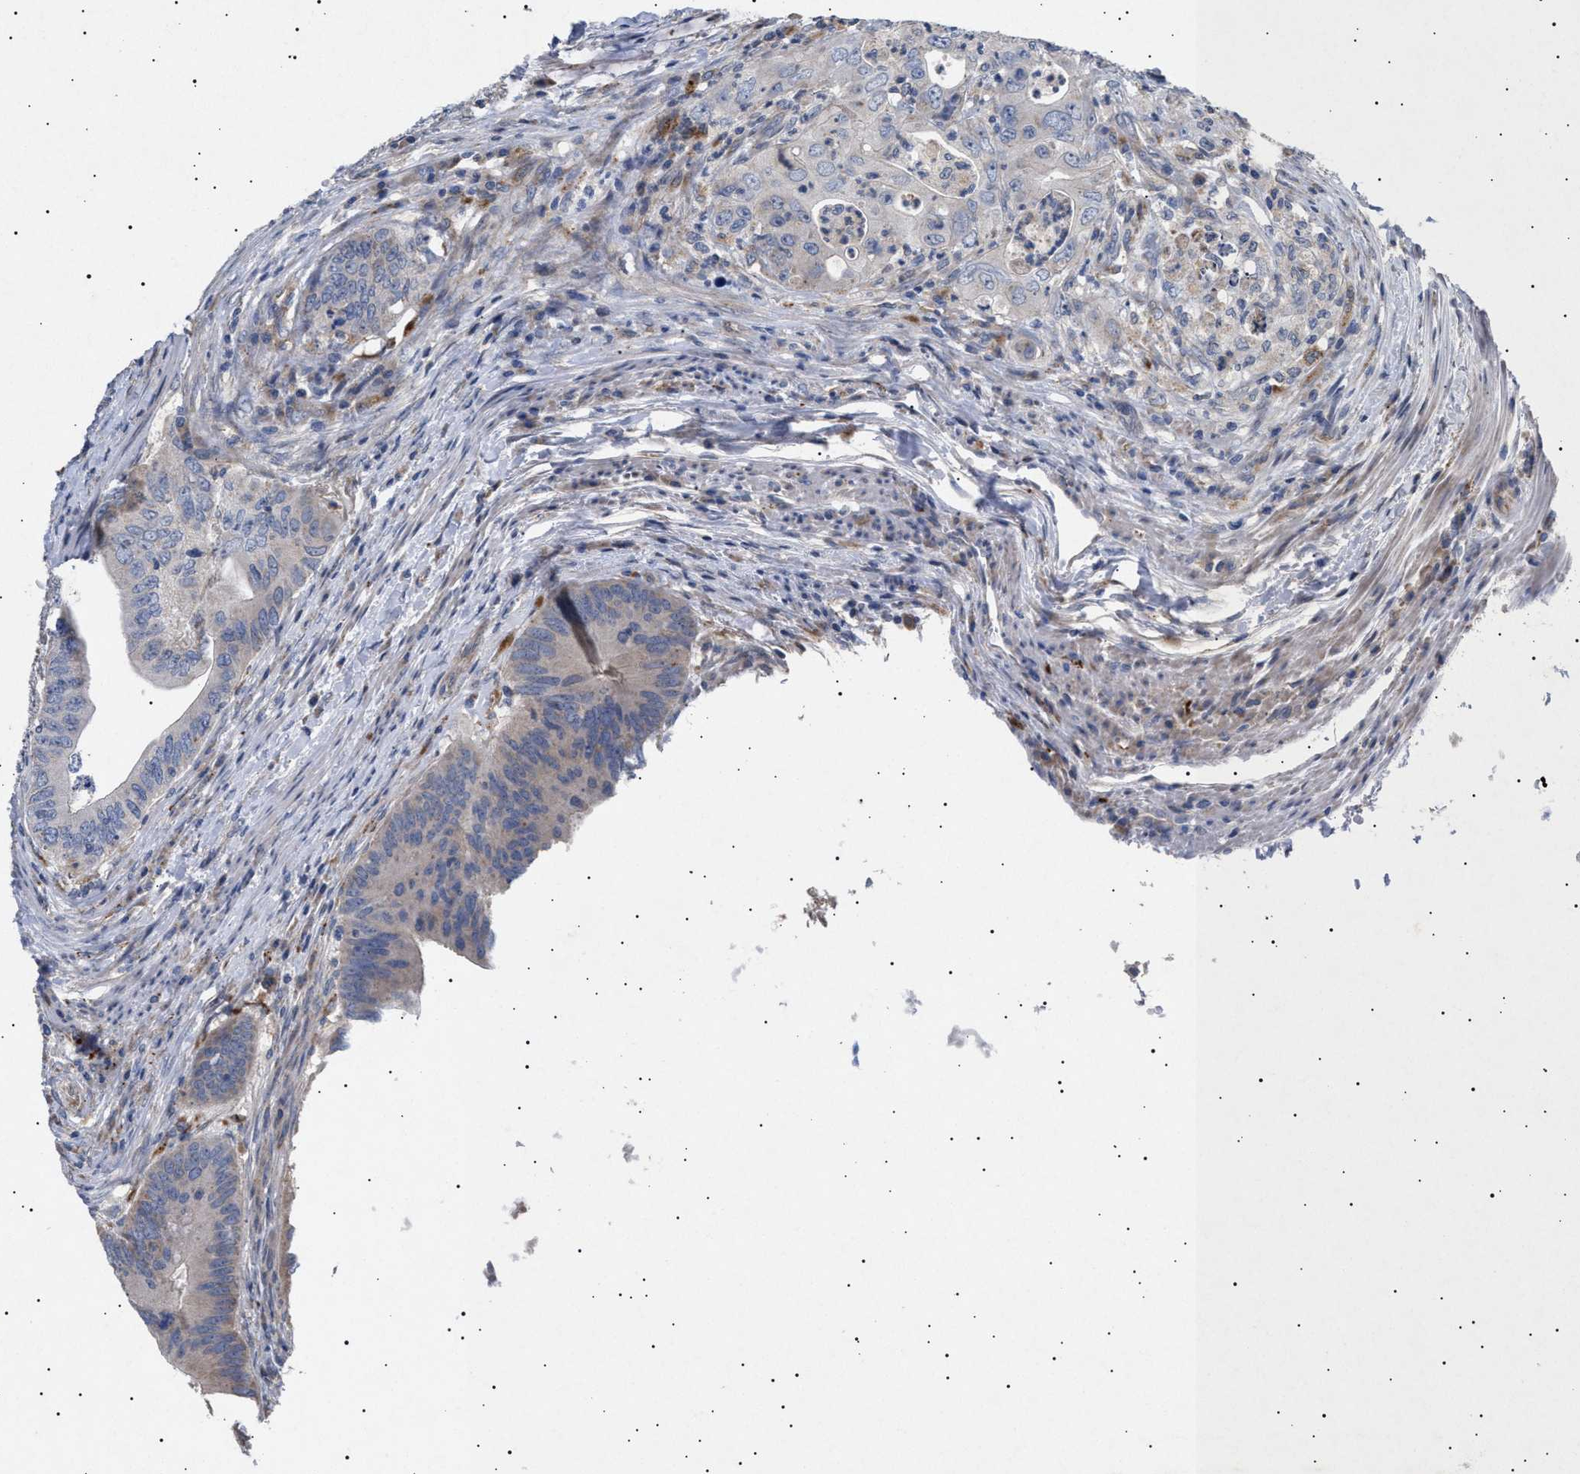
{"staining": {"intensity": "weak", "quantity": "<25%", "location": "cytoplasmic/membranous"}, "tissue": "colorectal cancer", "cell_type": "Tumor cells", "image_type": "cancer", "snomed": [{"axis": "morphology", "description": "Adenocarcinoma, NOS"}, {"axis": "topography", "description": "Colon"}], "caption": "Tumor cells are negative for brown protein staining in colorectal adenocarcinoma.", "gene": "SIRT5", "patient": {"sex": "male", "age": 71}}